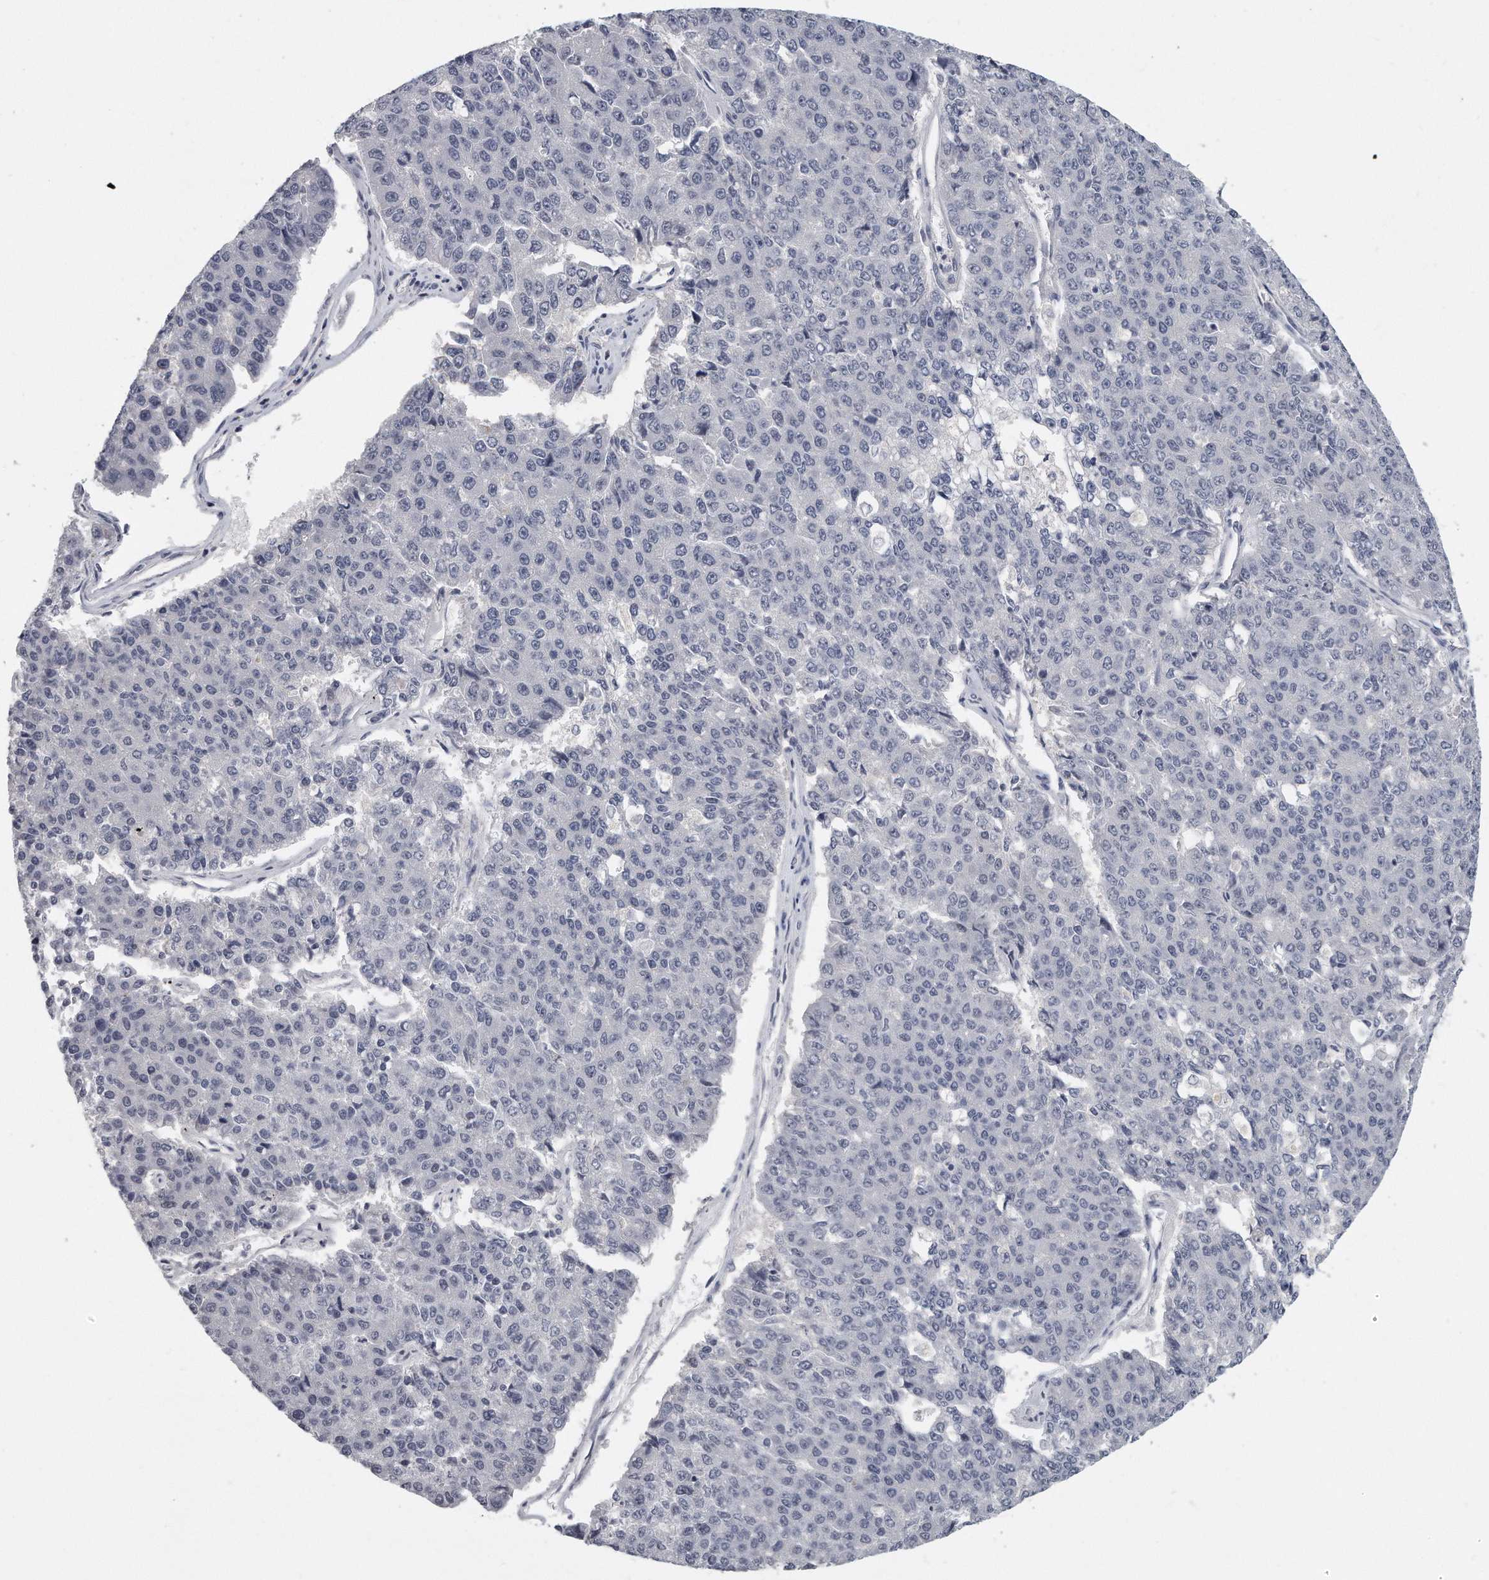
{"staining": {"intensity": "negative", "quantity": "none", "location": "none"}, "tissue": "pancreatic cancer", "cell_type": "Tumor cells", "image_type": "cancer", "snomed": [{"axis": "morphology", "description": "Adenocarcinoma, NOS"}, {"axis": "topography", "description": "Pancreas"}], "caption": "Image shows no protein positivity in tumor cells of adenocarcinoma (pancreatic) tissue. (DAB (3,3'-diaminobenzidine) immunohistochemistry (IHC) with hematoxylin counter stain).", "gene": "KLHL7", "patient": {"sex": "male", "age": 50}}